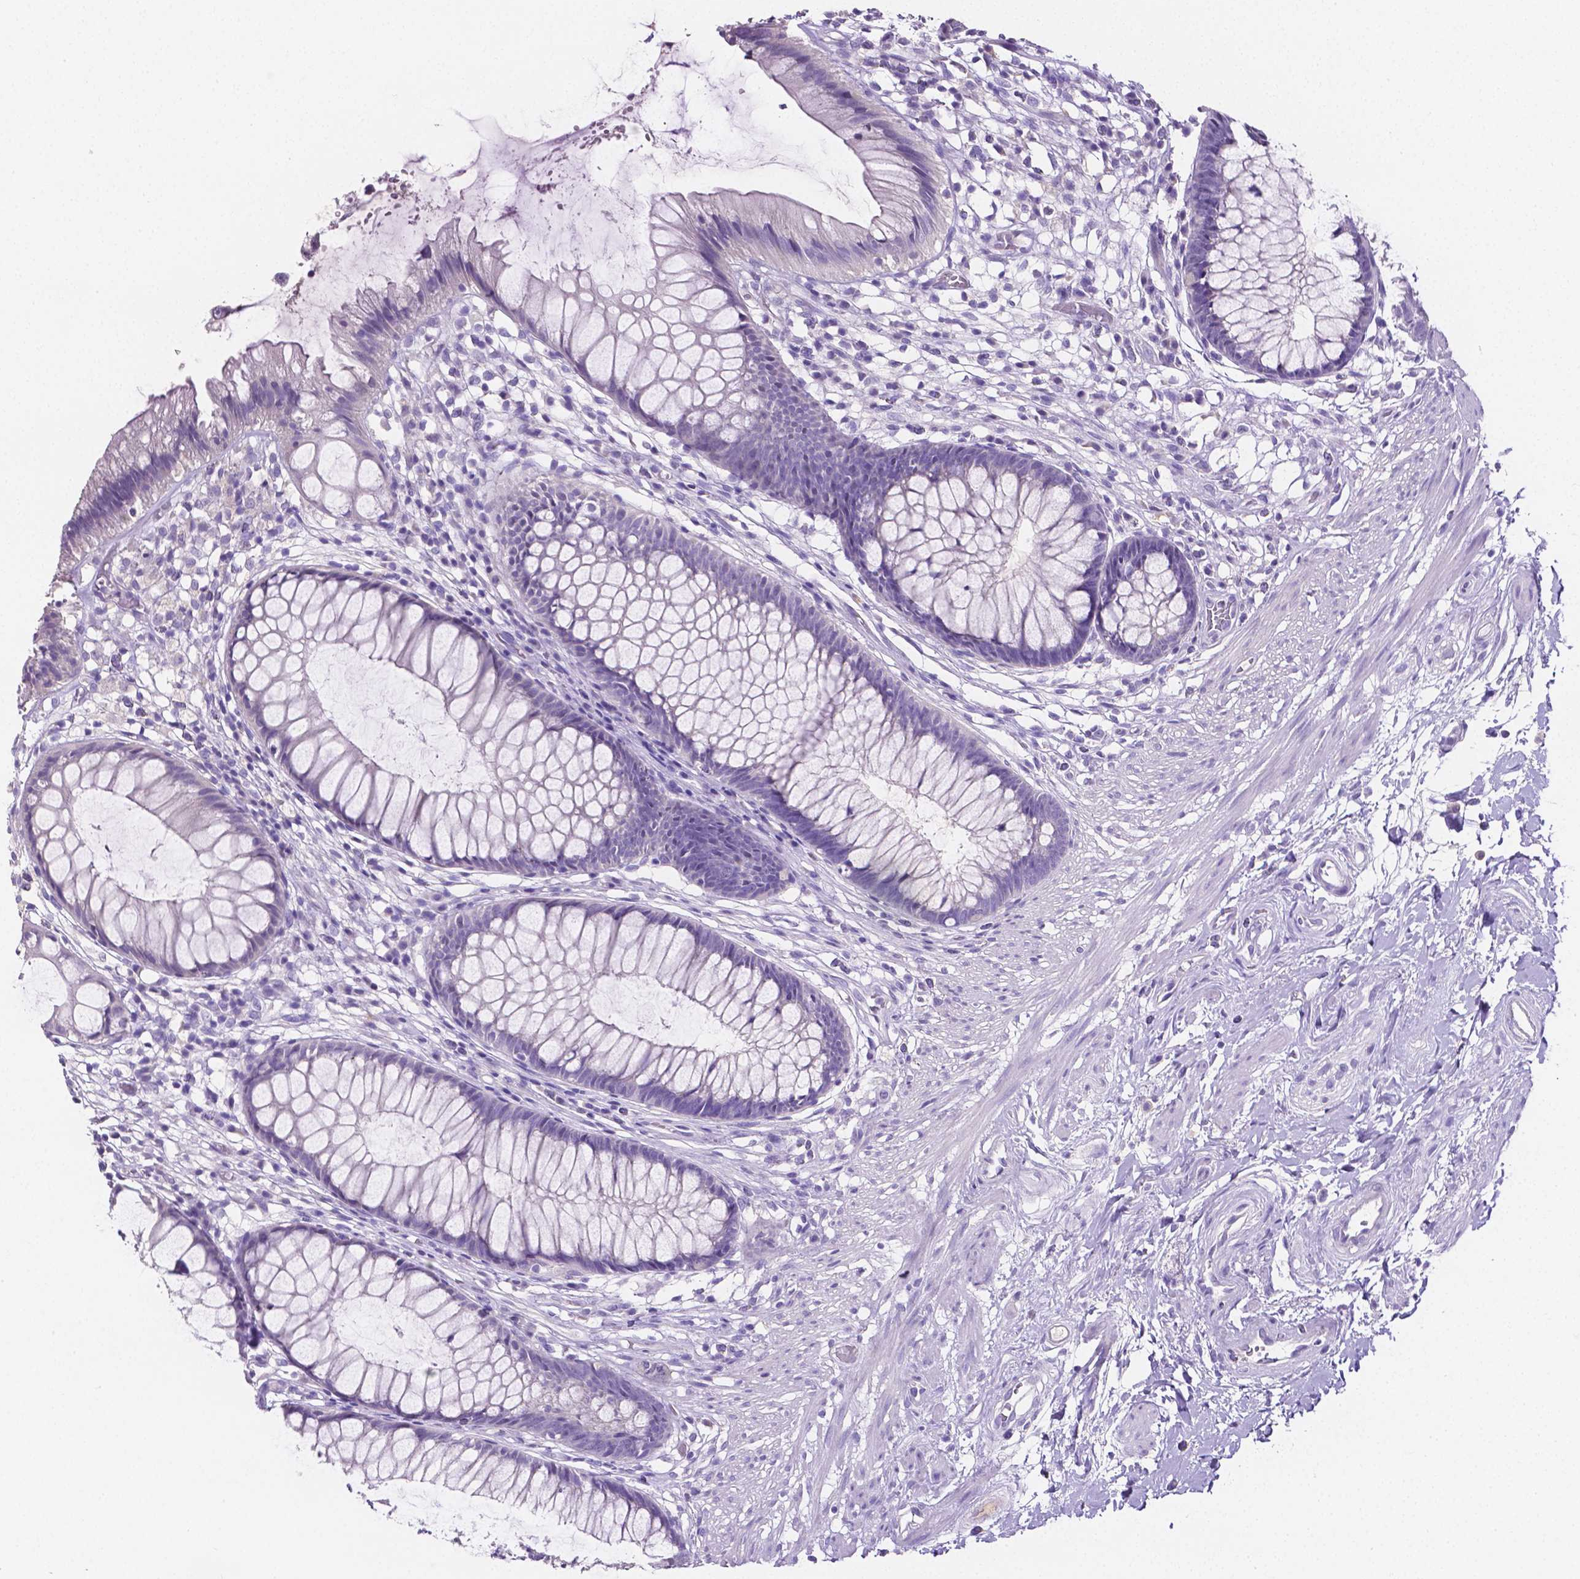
{"staining": {"intensity": "negative", "quantity": "none", "location": "none"}, "tissue": "rectum", "cell_type": "Glandular cells", "image_type": "normal", "snomed": [{"axis": "morphology", "description": "Normal tissue, NOS"}, {"axis": "topography", "description": "Smooth muscle"}, {"axis": "topography", "description": "Rectum"}], "caption": "This is an IHC image of unremarkable rectum. There is no expression in glandular cells.", "gene": "SLC22A2", "patient": {"sex": "male", "age": 53}}